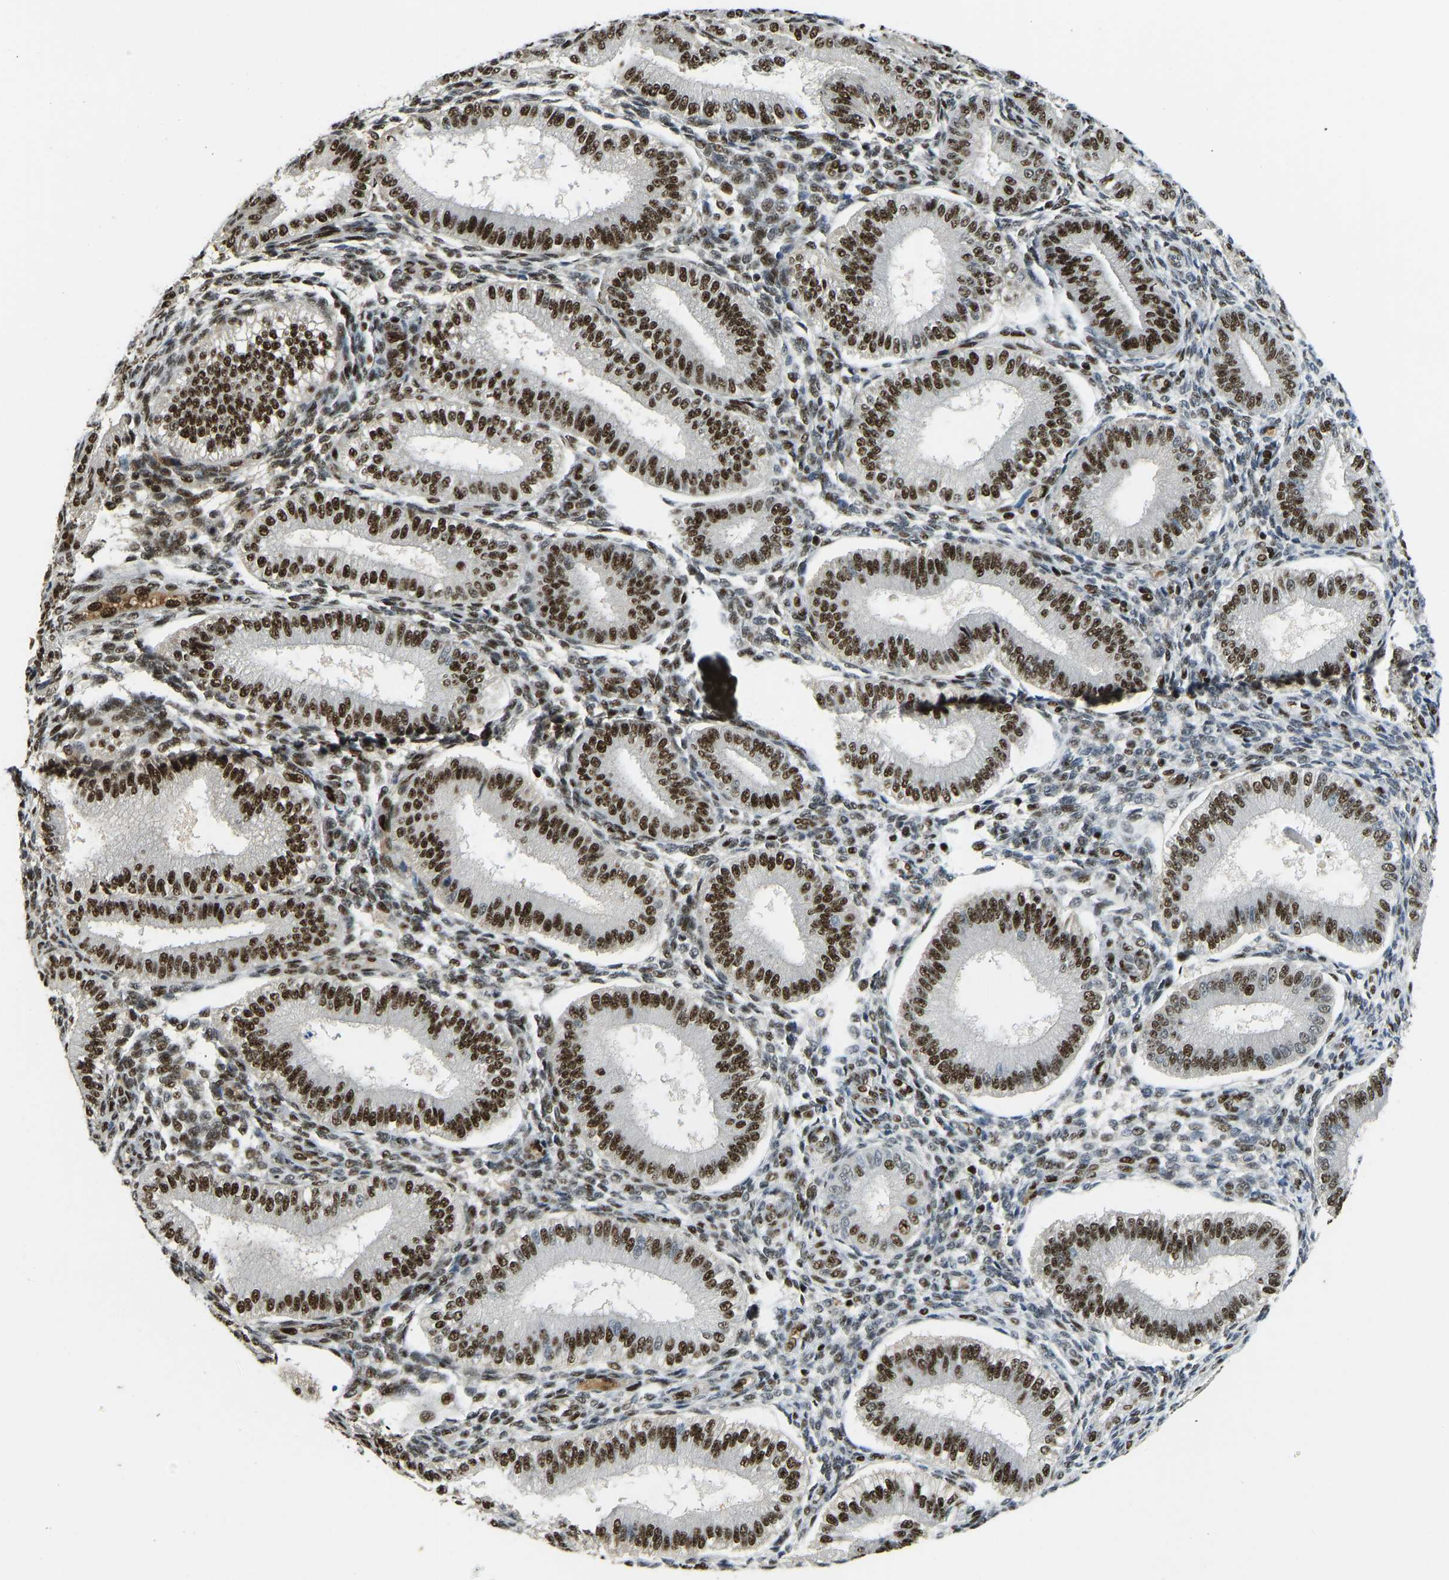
{"staining": {"intensity": "strong", "quantity": "25%-75%", "location": "nuclear"}, "tissue": "endometrium", "cell_type": "Cells in endometrial stroma", "image_type": "normal", "snomed": [{"axis": "morphology", "description": "Normal tissue, NOS"}, {"axis": "topography", "description": "Endometrium"}], "caption": "Immunohistochemistry (IHC) staining of benign endometrium, which exhibits high levels of strong nuclear staining in approximately 25%-75% of cells in endometrial stroma indicating strong nuclear protein staining. The staining was performed using DAB (brown) for protein detection and nuclei were counterstained in hematoxylin (blue).", "gene": "FOXK1", "patient": {"sex": "female", "age": 39}}